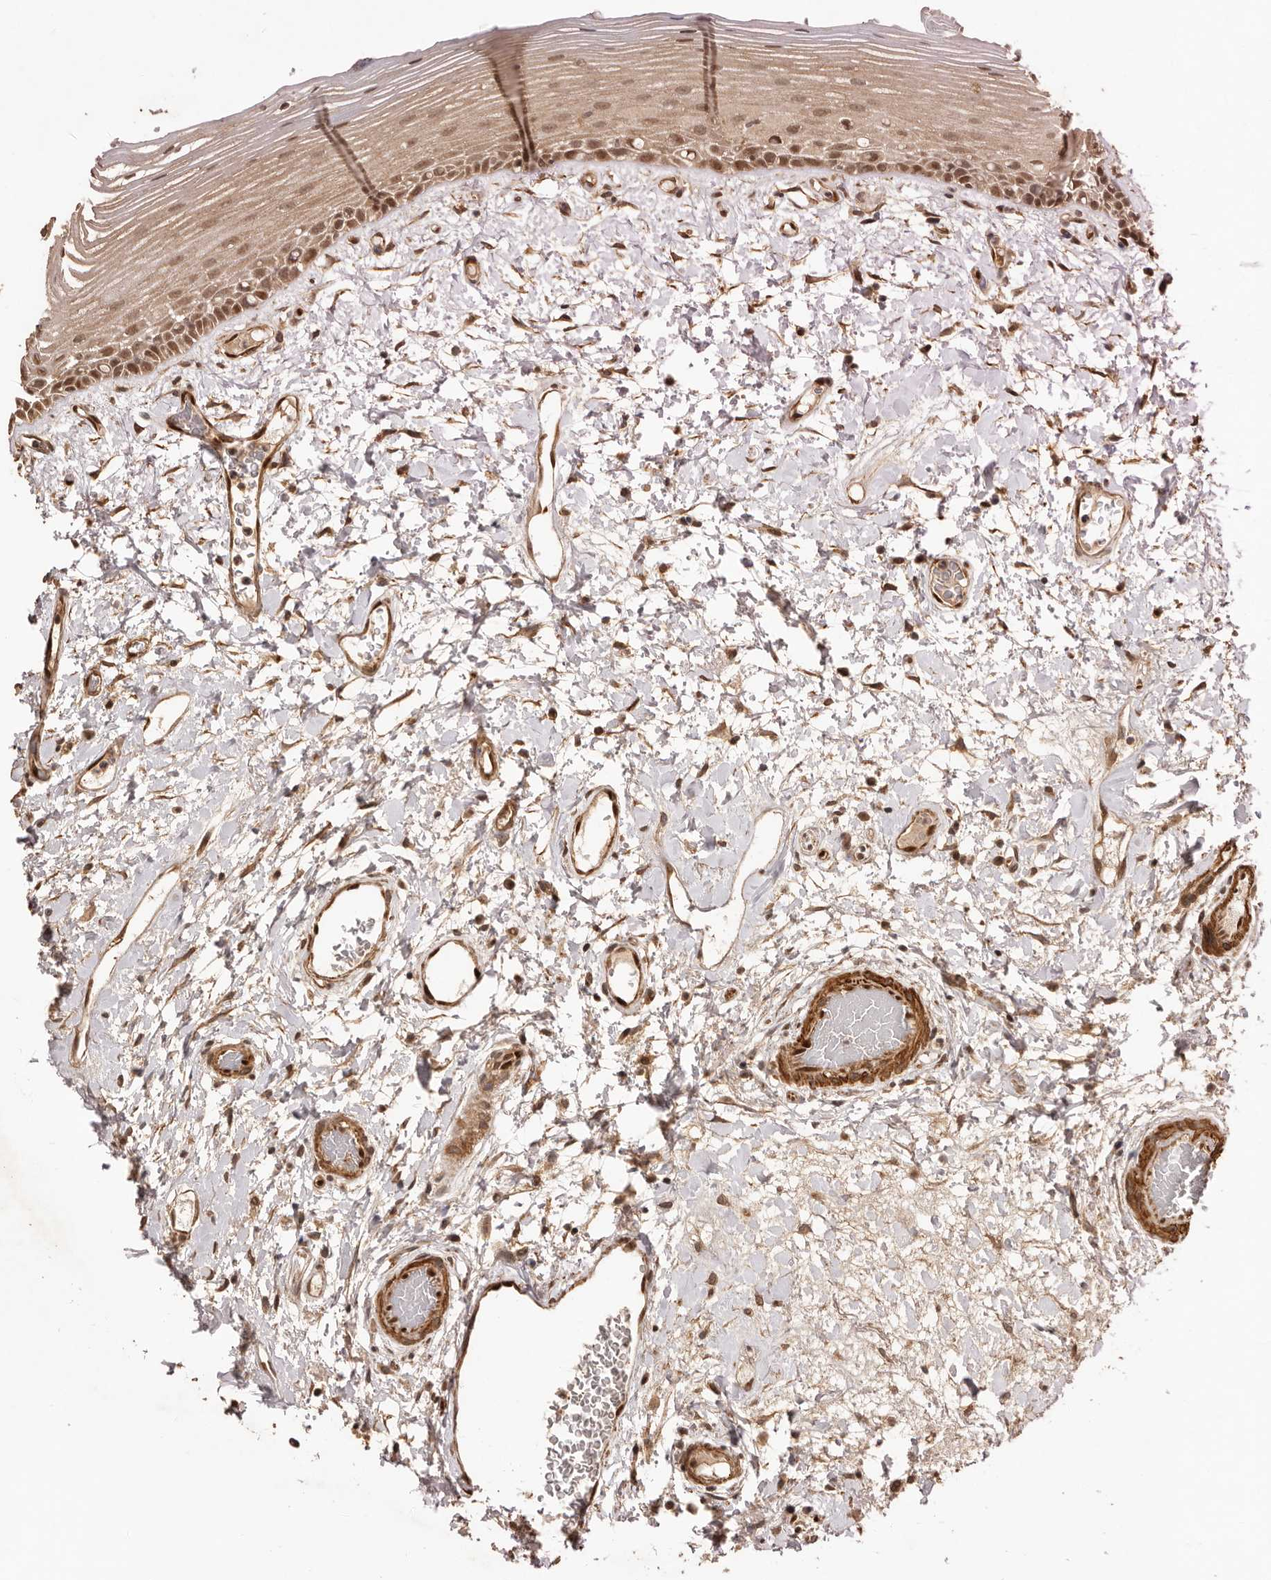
{"staining": {"intensity": "moderate", "quantity": ">75%", "location": "cytoplasmic/membranous,nuclear"}, "tissue": "oral mucosa", "cell_type": "Squamous epithelial cells", "image_type": "normal", "snomed": [{"axis": "morphology", "description": "Normal tissue, NOS"}, {"axis": "topography", "description": "Oral tissue"}], "caption": "Immunohistochemistry micrograph of benign oral mucosa: human oral mucosa stained using immunohistochemistry displays medium levels of moderate protein expression localized specifically in the cytoplasmic/membranous,nuclear of squamous epithelial cells, appearing as a cytoplasmic/membranous,nuclear brown color.", "gene": "UBR2", "patient": {"sex": "female", "age": 76}}